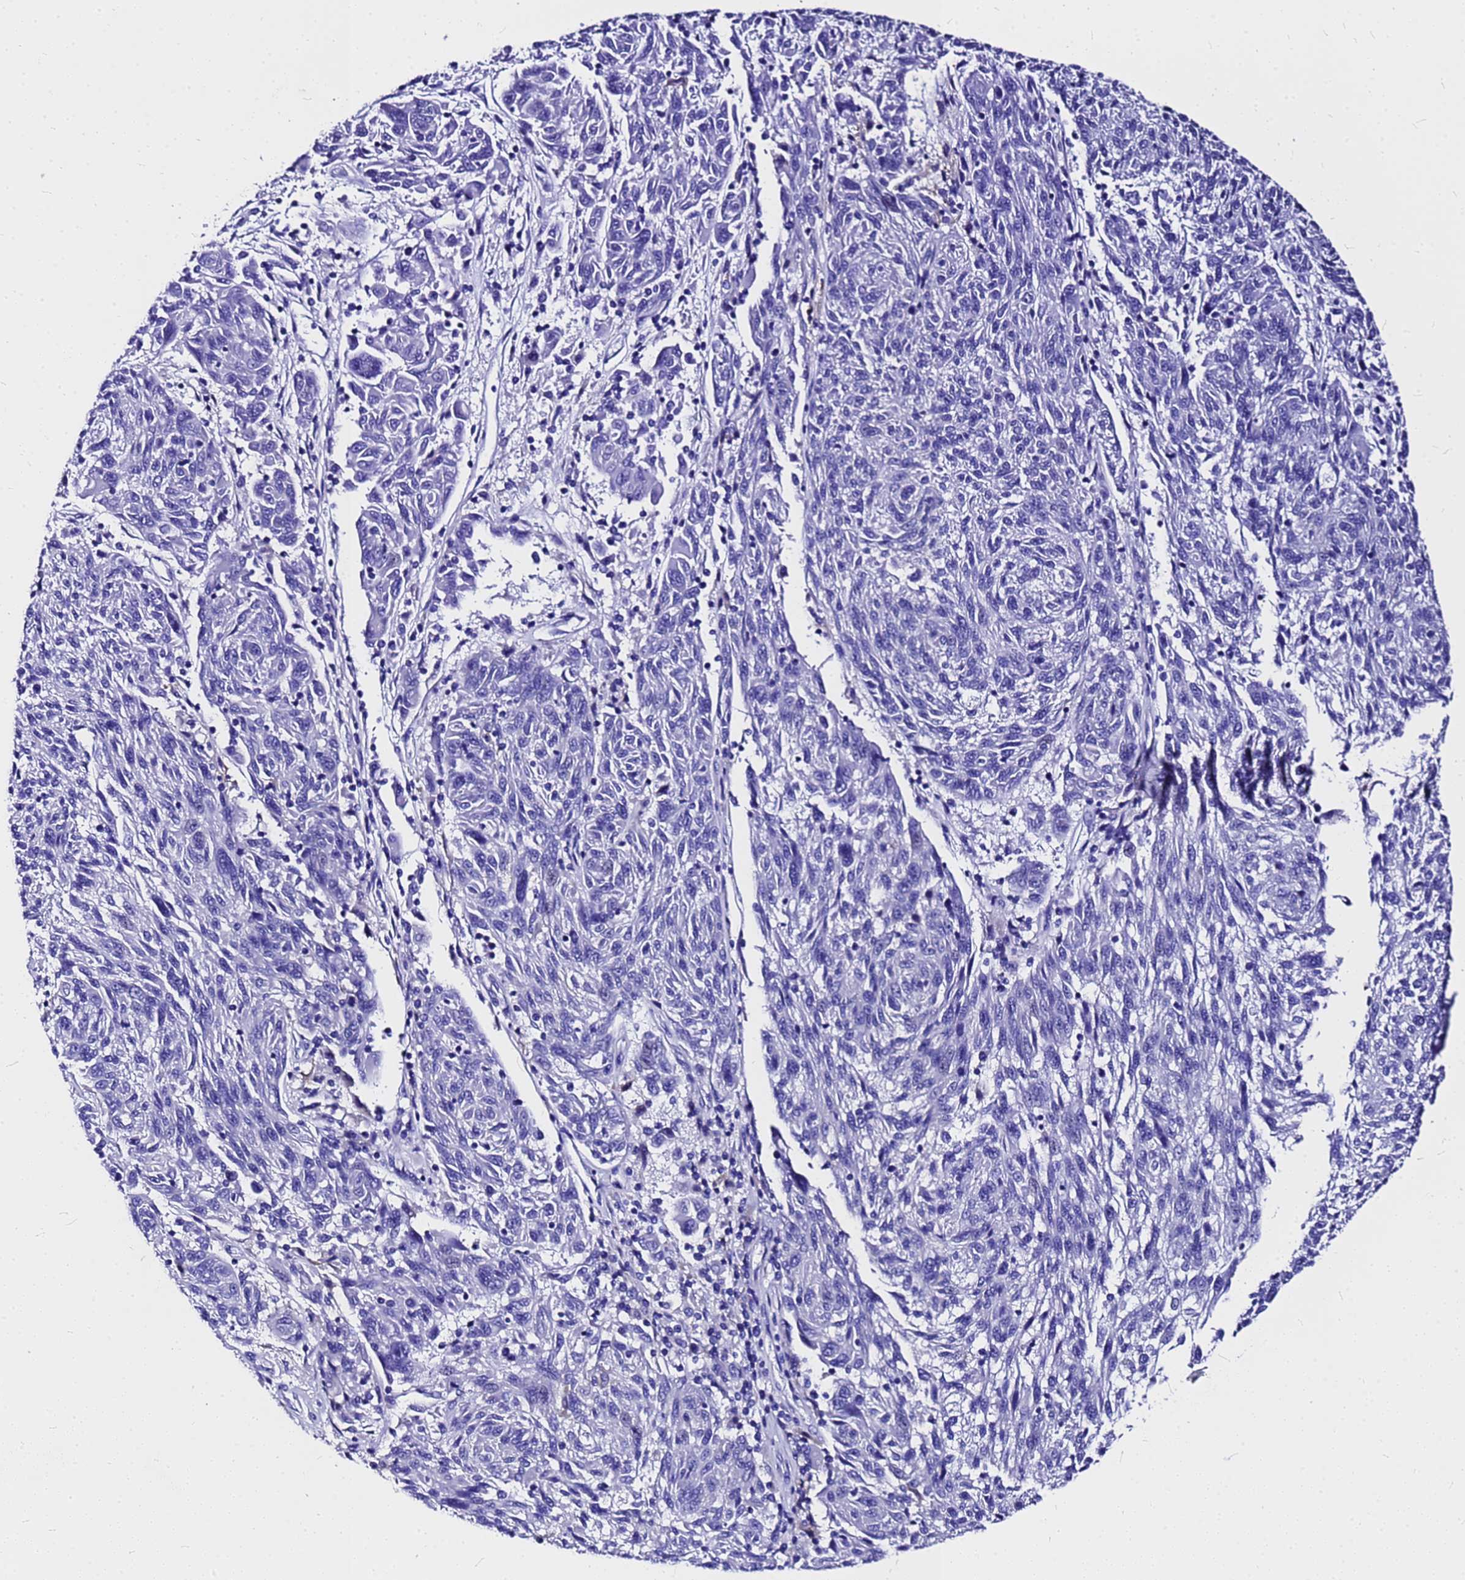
{"staining": {"intensity": "negative", "quantity": "none", "location": "none"}, "tissue": "melanoma", "cell_type": "Tumor cells", "image_type": "cancer", "snomed": [{"axis": "morphology", "description": "Malignant melanoma, NOS"}, {"axis": "topography", "description": "Skin"}], "caption": "Immunohistochemistry (IHC) of melanoma reveals no expression in tumor cells.", "gene": "HERC4", "patient": {"sex": "male", "age": 53}}